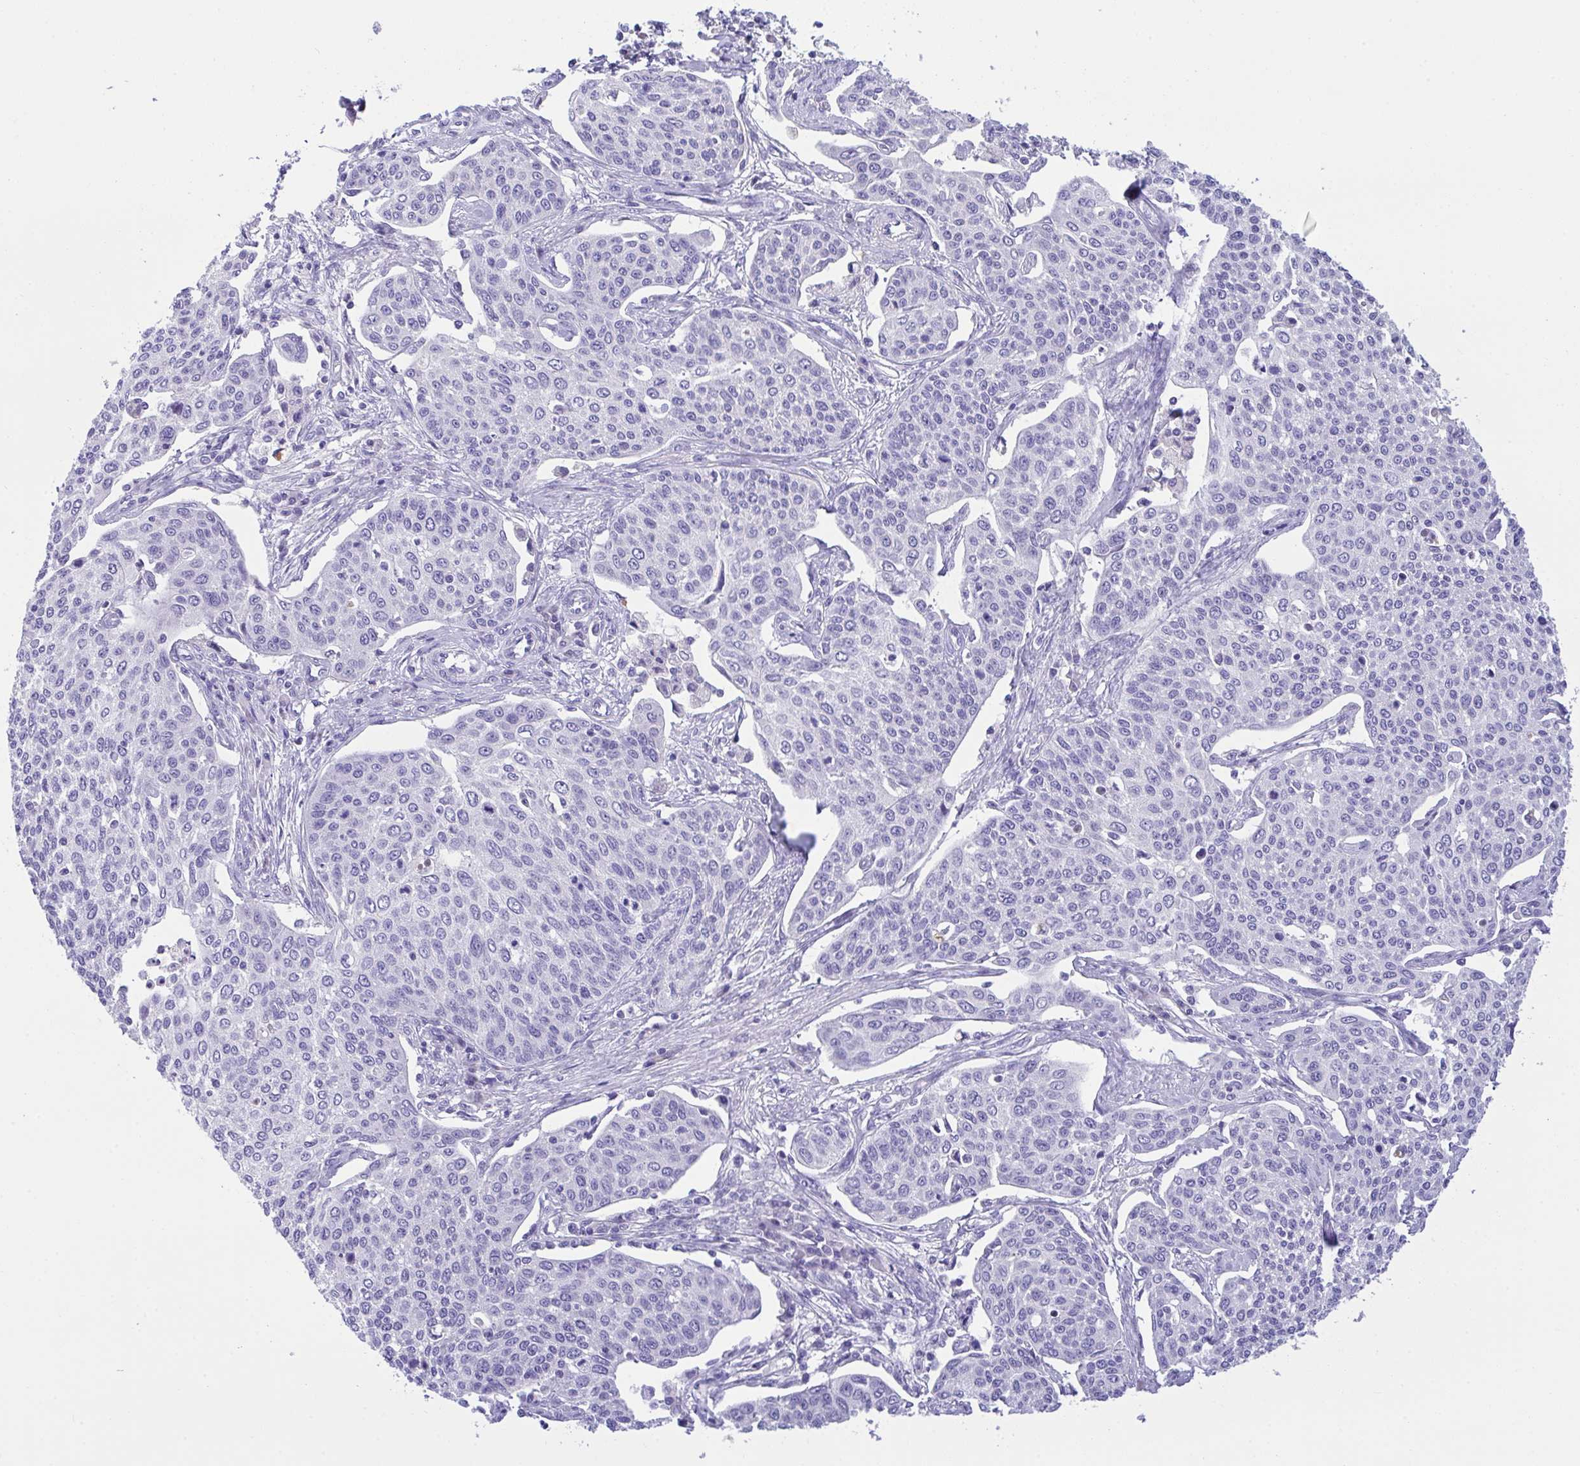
{"staining": {"intensity": "negative", "quantity": "none", "location": "none"}, "tissue": "cervical cancer", "cell_type": "Tumor cells", "image_type": "cancer", "snomed": [{"axis": "morphology", "description": "Squamous cell carcinoma, NOS"}, {"axis": "topography", "description": "Cervix"}], "caption": "An immunohistochemistry (IHC) histopathology image of cervical cancer is shown. There is no staining in tumor cells of cervical cancer.", "gene": "FBXL20", "patient": {"sex": "female", "age": 34}}